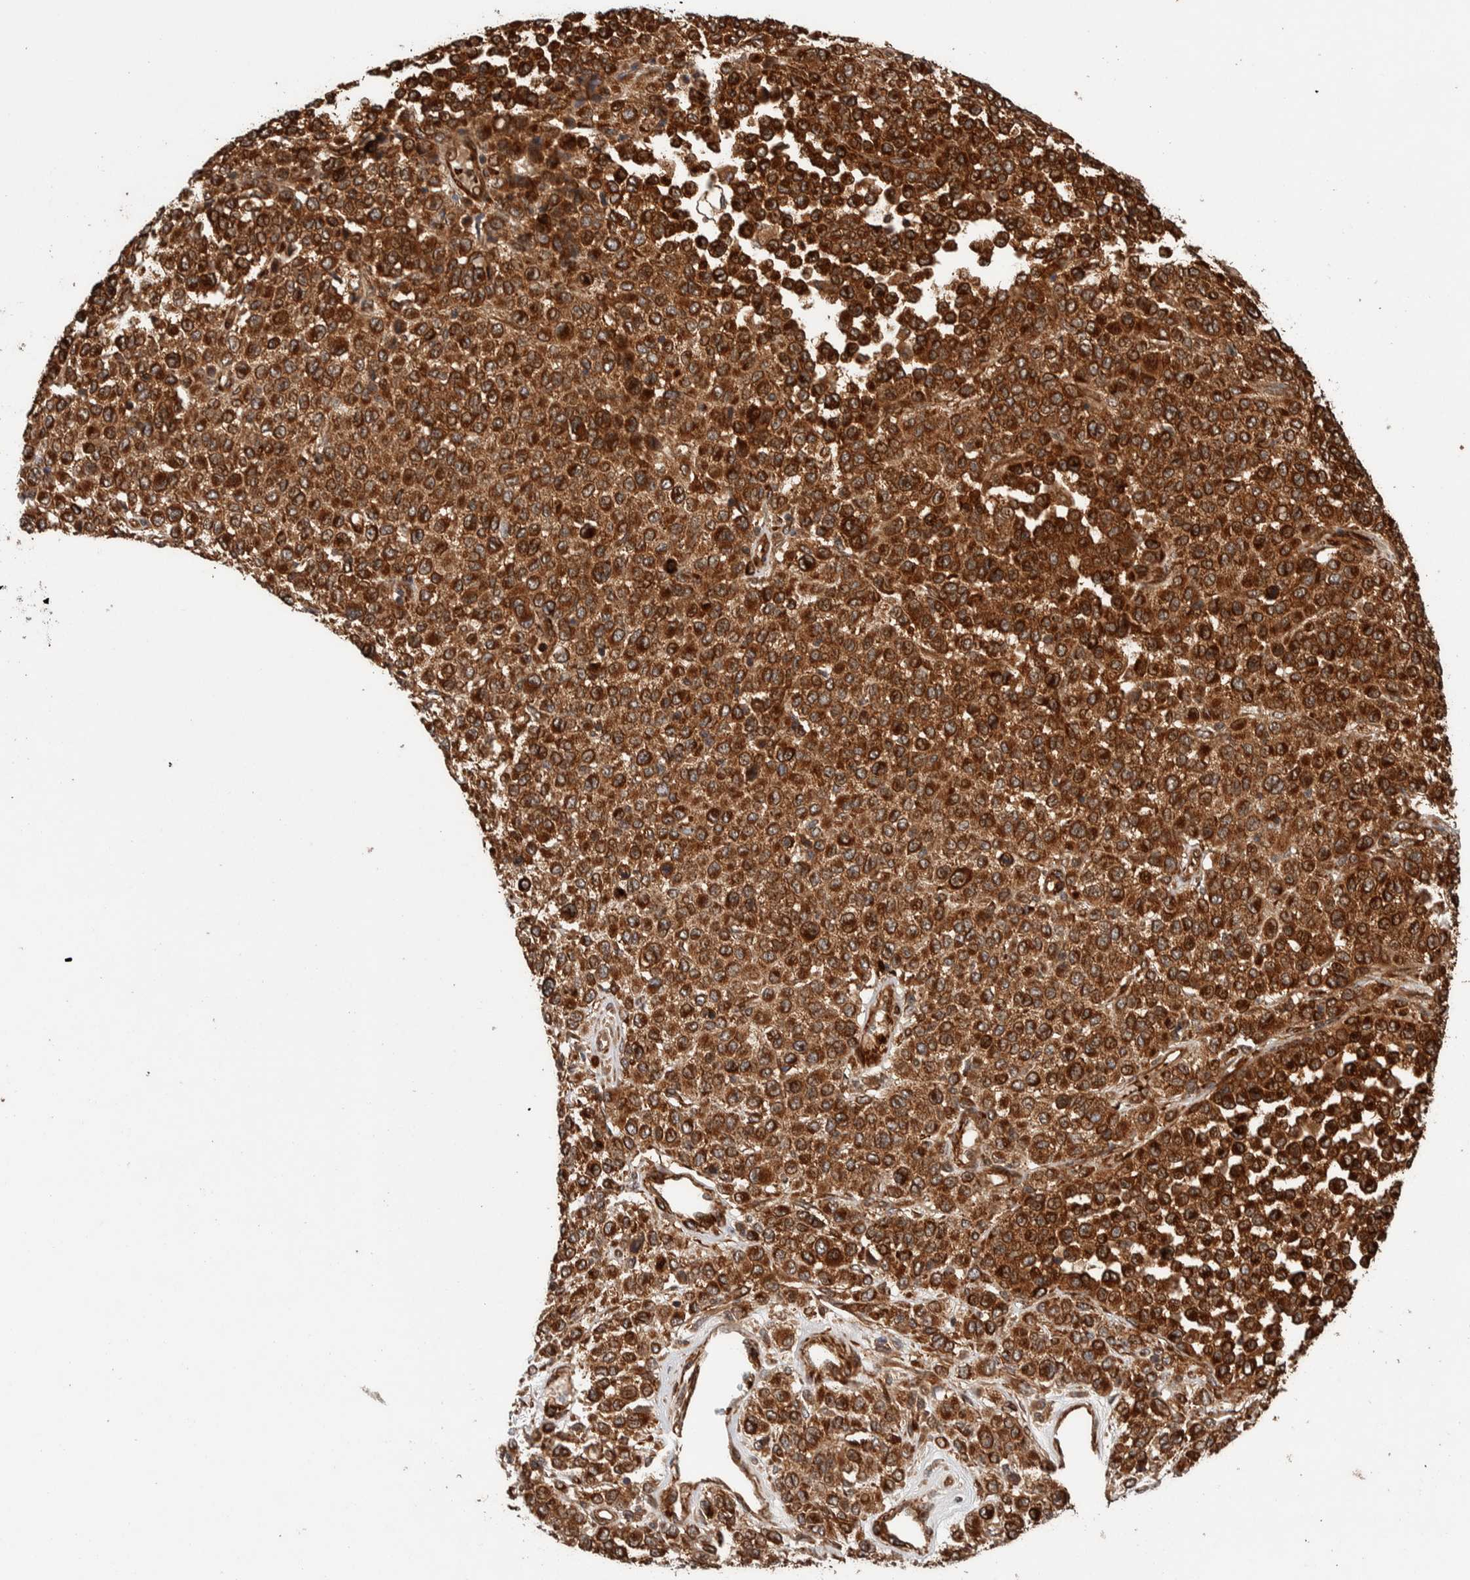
{"staining": {"intensity": "strong", "quantity": ">75%", "location": "cytoplasmic/membranous"}, "tissue": "melanoma", "cell_type": "Tumor cells", "image_type": "cancer", "snomed": [{"axis": "morphology", "description": "Malignant melanoma, Metastatic site"}, {"axis": "topography", "description": "Pancreas"}], "caption": "Tumor cells display strong cytoplasmic/membranous positivity in approximately >75% of cells in malignant melanoma (metastatic site).", "gene": "SYNRG", "patient": {"sex": "female", "age": 30}}